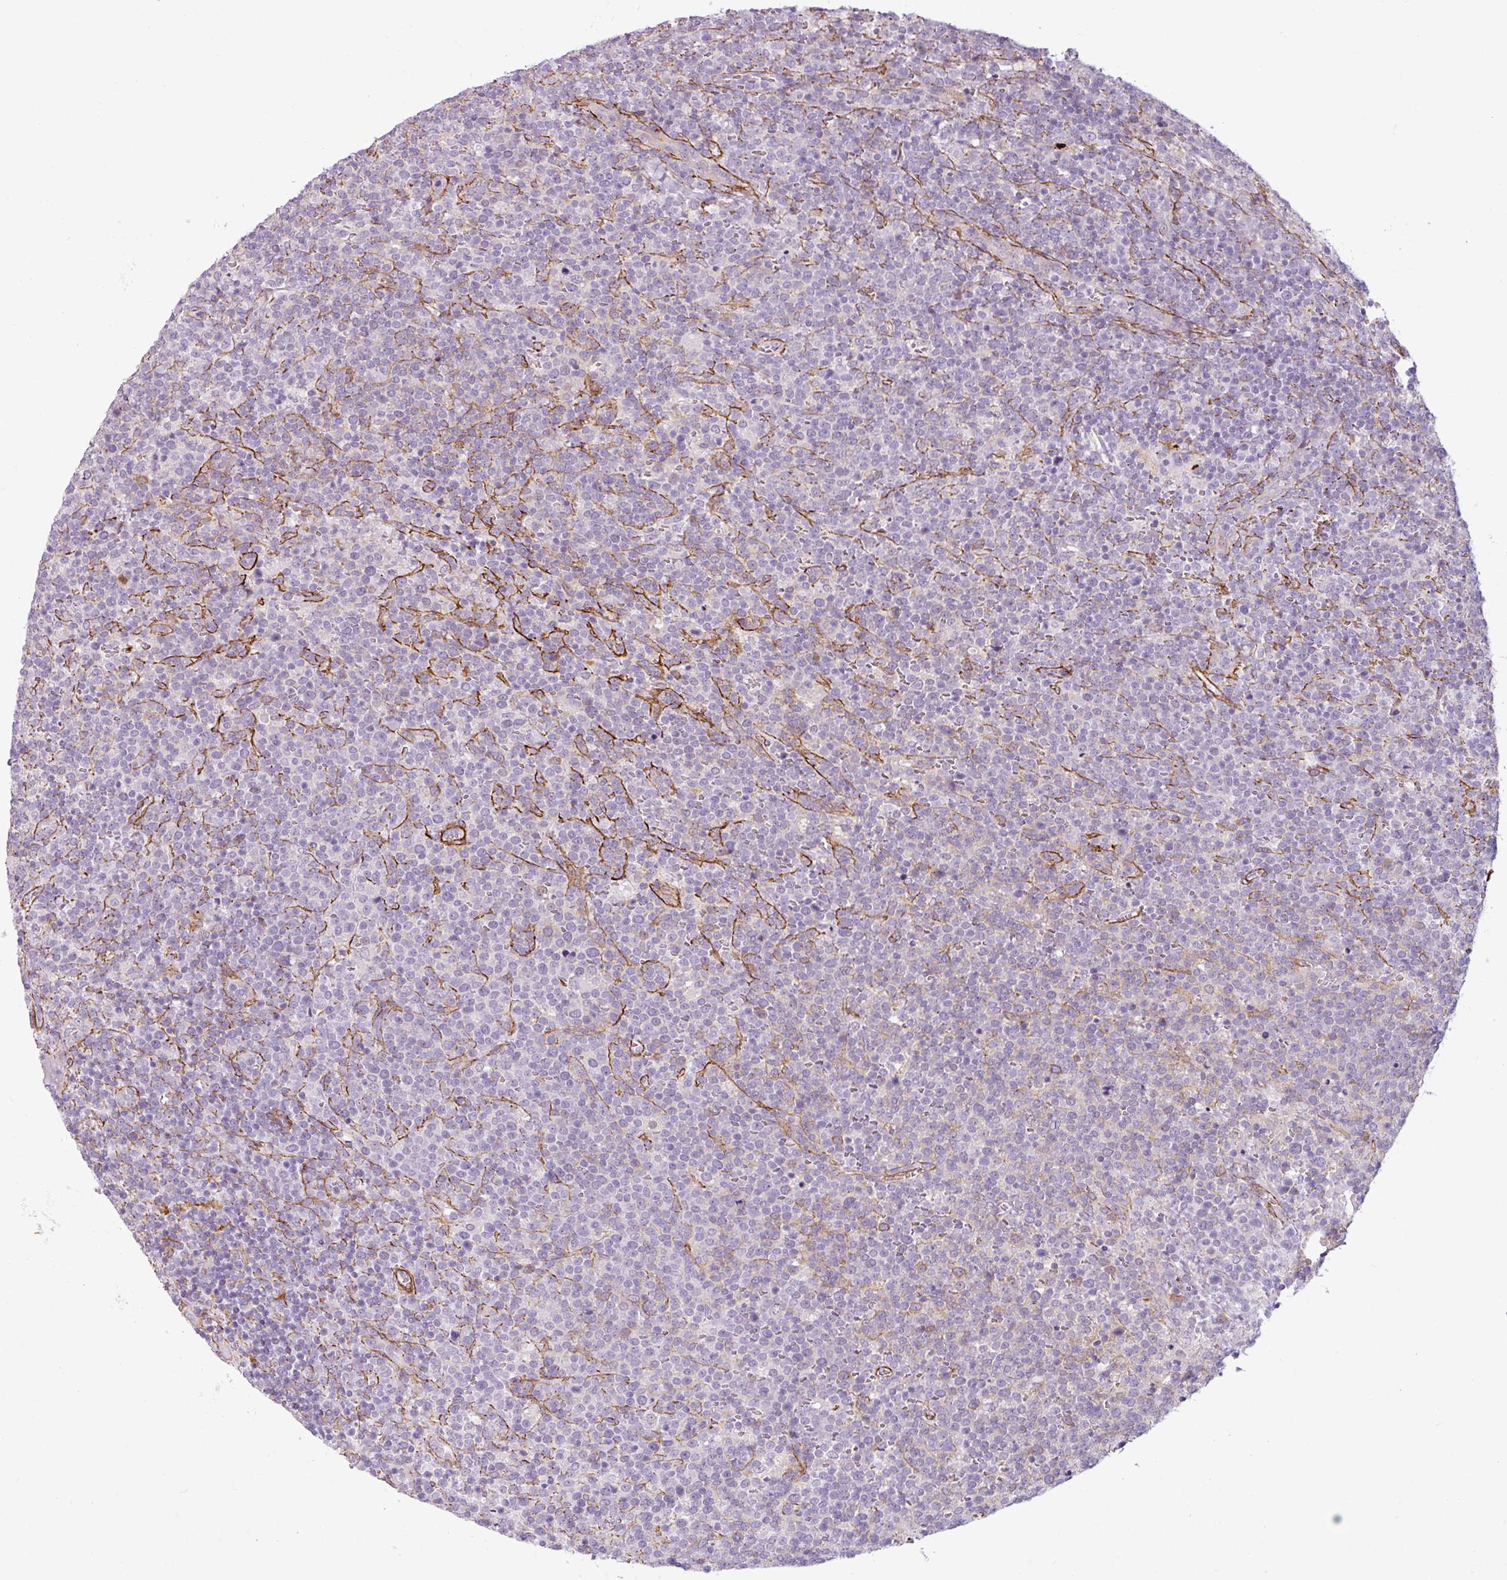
{"staining": {"intensity": "negative", "quantity": "none", "location": "none"}, "tissue": "lymphoma", "cell_type": "Tumor cells", "image_type": "cancer", "snomed": [{"axis": "morphology", "description": "Malignant lymphoma, non-Hodgkin's type, High grade"}, {"axis": "topography", "description": "Lymph node"}], "caption": "Image shows no protein expression in tumor cells of high-grade malignant lymphoma, non-Hodgkin's type tissue.", "gene": "ATP10A", "patient": {"sex": "male", "age": 61}}